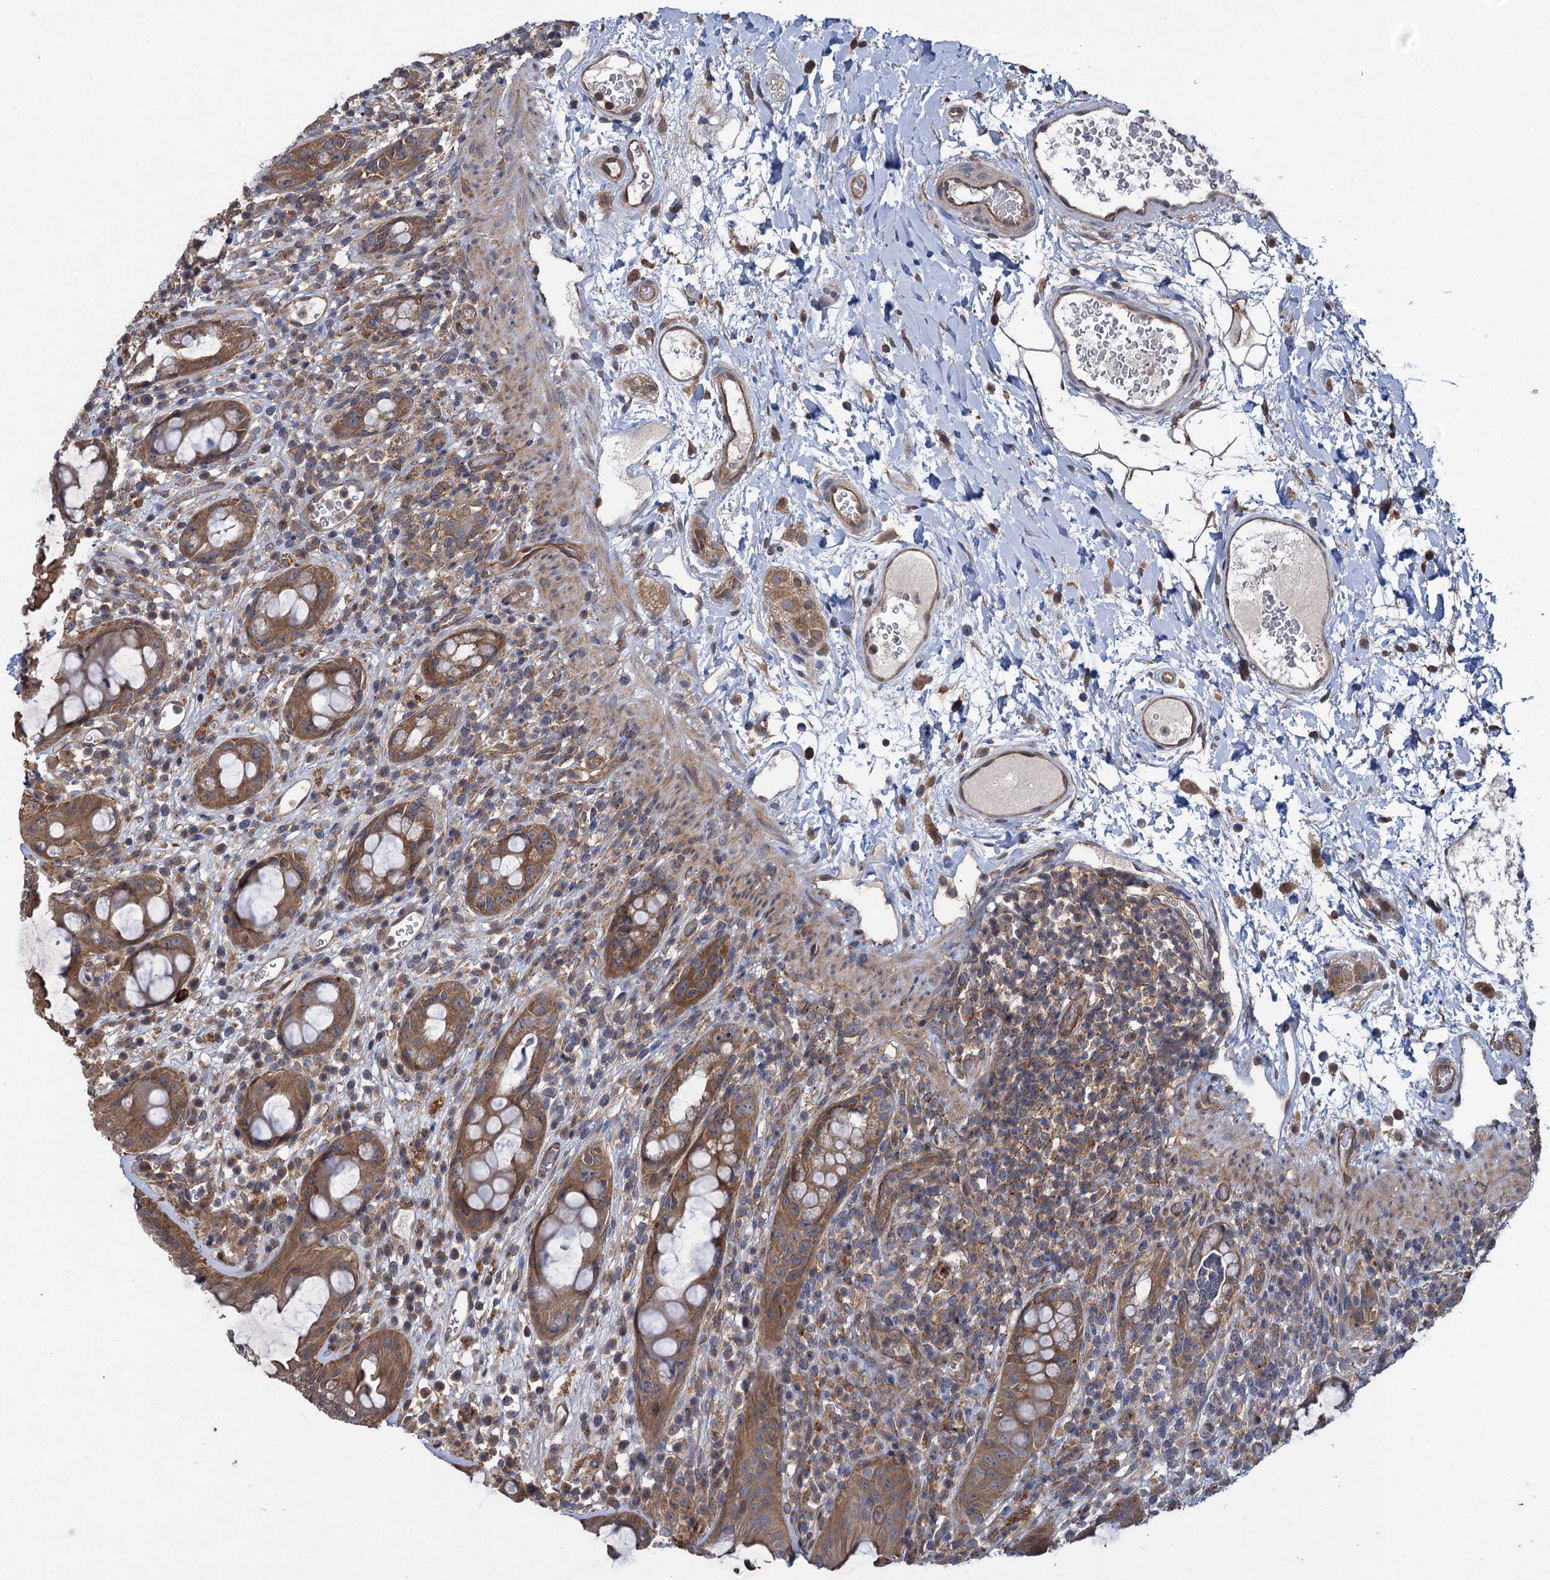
{"staining": {"intensity": "moderate", "quantity": ">75%", "location": "cytoplasmic/membranous"}, "tissue": "rectum", "cell_type": "Glandular cells", "image_type": "normal", "snomed": [{"axis": "morphology", "description": "Normal tissue, NOS"}, {"axis": "topography", "description": "Rectum"}], "caption": "Immunohistochemistry (IHC) image of benign rectum stained for a protein (brown), which displays medium levels of moderate cytoplasmic/membranous positivity in approximately >75% of glandular cells.", "gene": "HAUS1", "patient": {"sex": "female", "age": 57}}